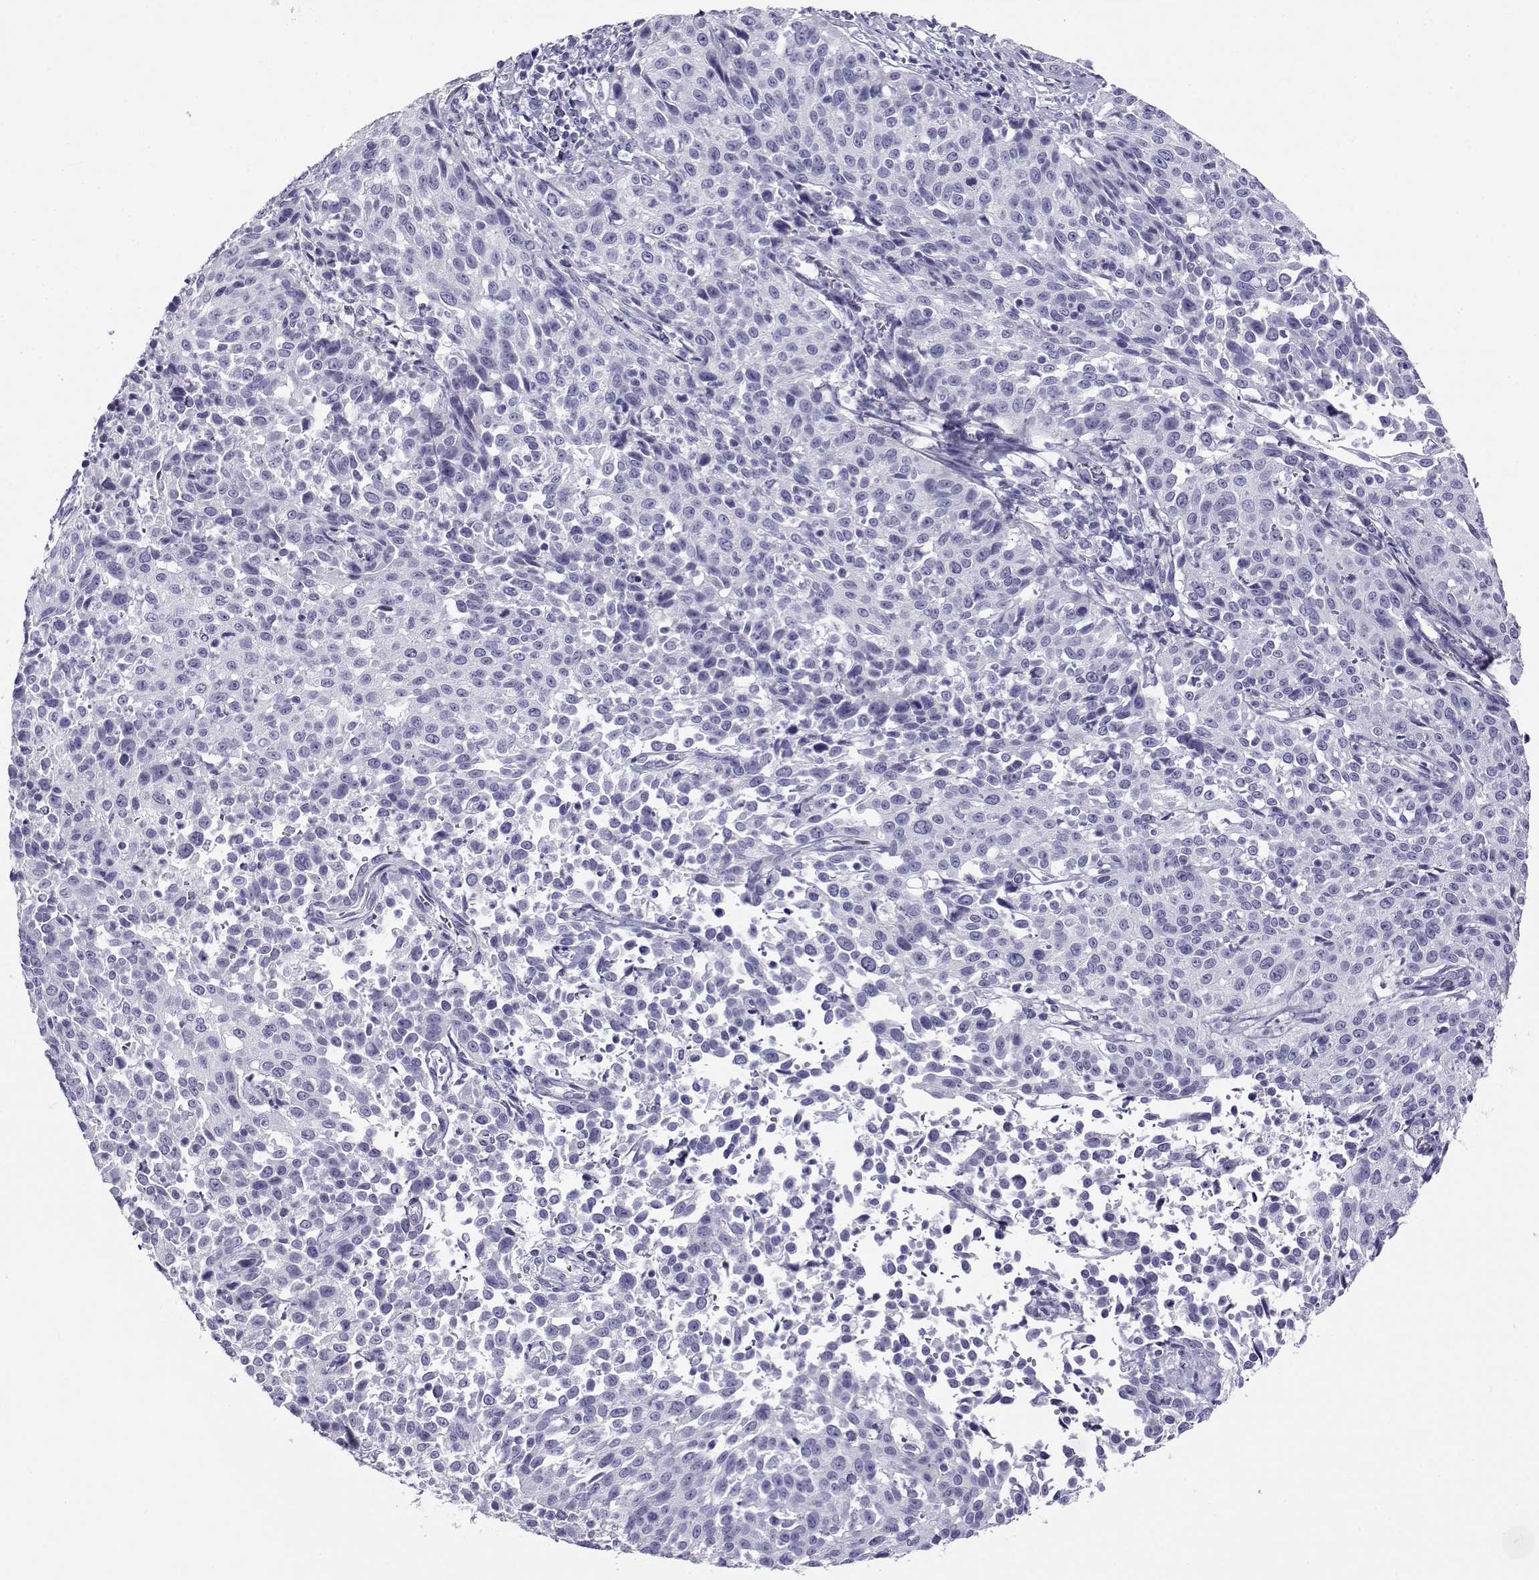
{"staining": {"intensity": "negative", "quantity": "none", "location": "none"}, "tissue": "cervical cancer", "cell_type": "Tumor cells", "image_type": "cancer", "snomed": [{"axis": "morphology", "description": "Squamous cell carcinoma, NOS"}, {"axis": "topography", "description": "Cervix"}], "caption": "A histopathology image of squamous cell carcinoma (cervical) stained for a protein reveals no brown staining in tumor cells.", "gene": "CABS1", "patient": {"sex": "female", "age": 26}}